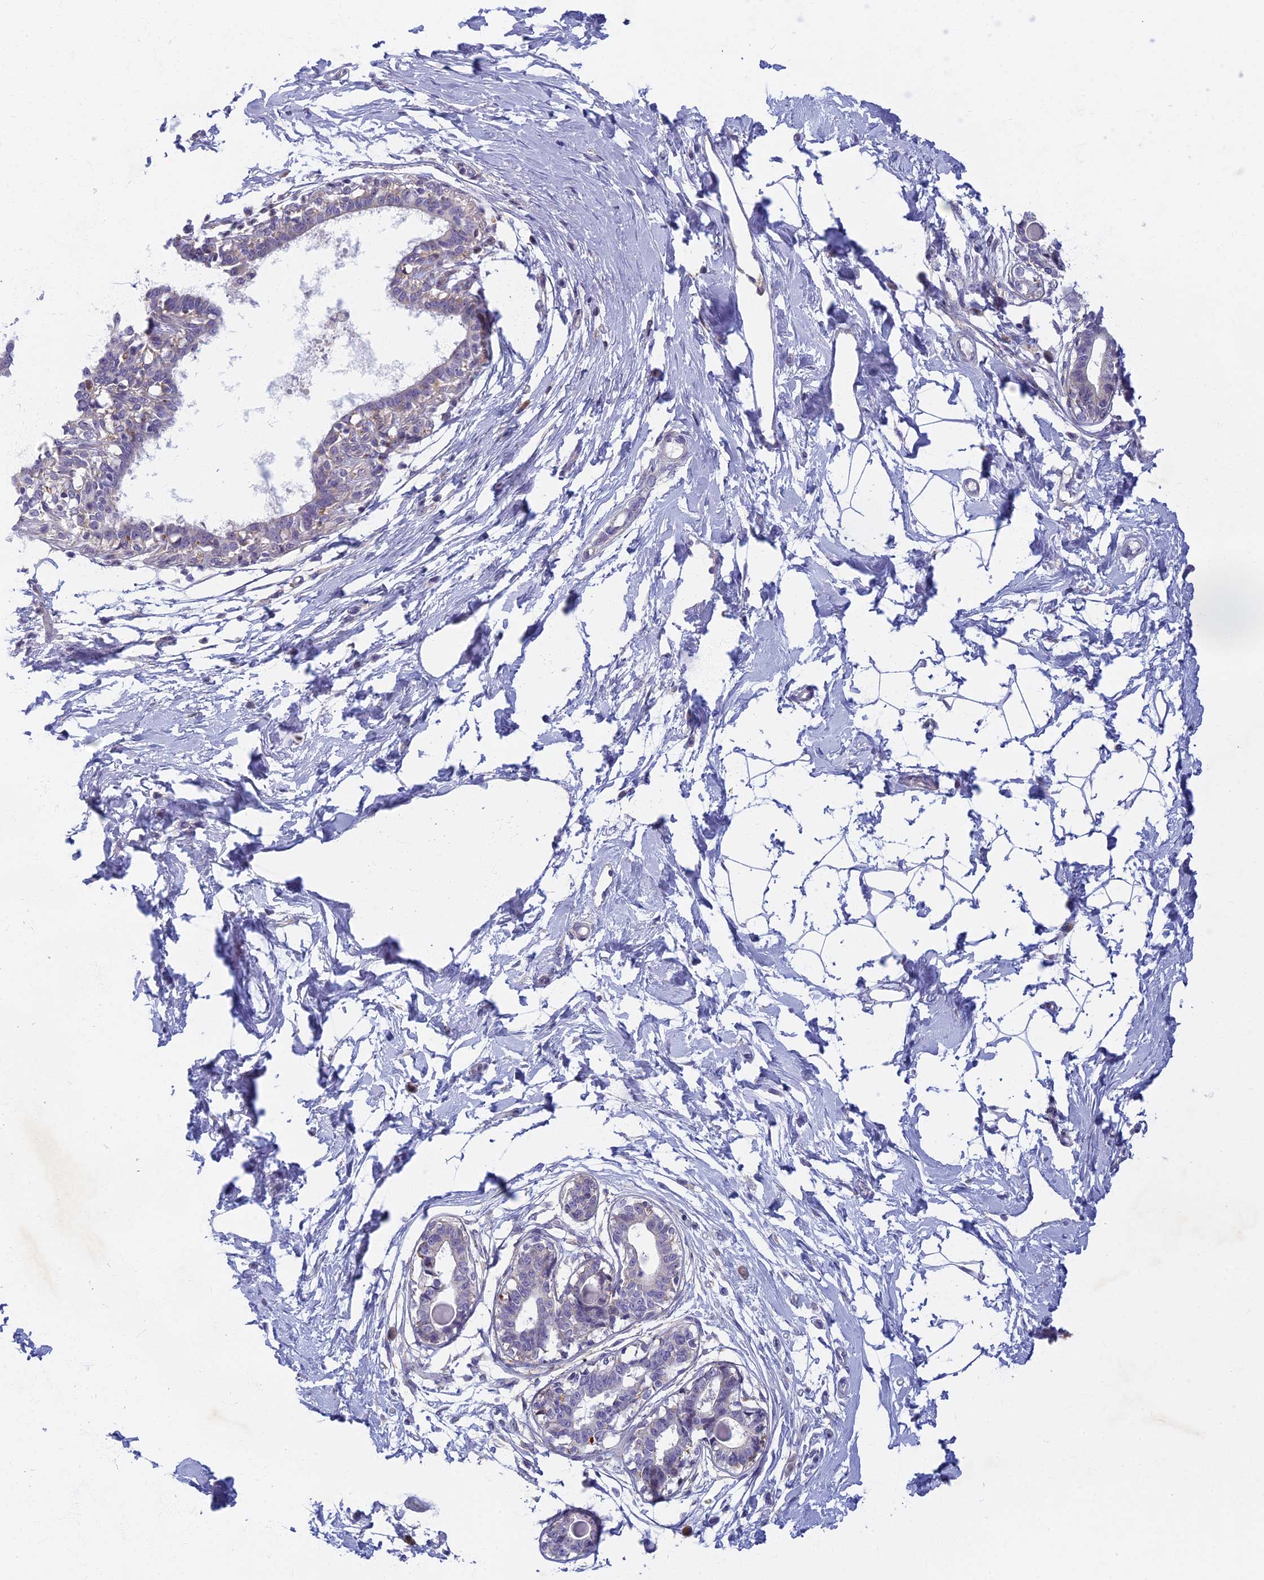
{"staining": {"intensity": "negative", "quantity": "none", "location": "none"}, "tissue": "breast", "cell_type": "Adipocytes", "image_type": "normal", "snomed": [{"axis": "morphology", "description": "Normal tissue, NOS"}, {"axis": "topography", "description": "Breast"}], "caption": "IHC of unremarkable human breast exhibits no positivity in adipocytes.", "gene": "DDX51", "patient": {"sex": "female", "age": 45}}